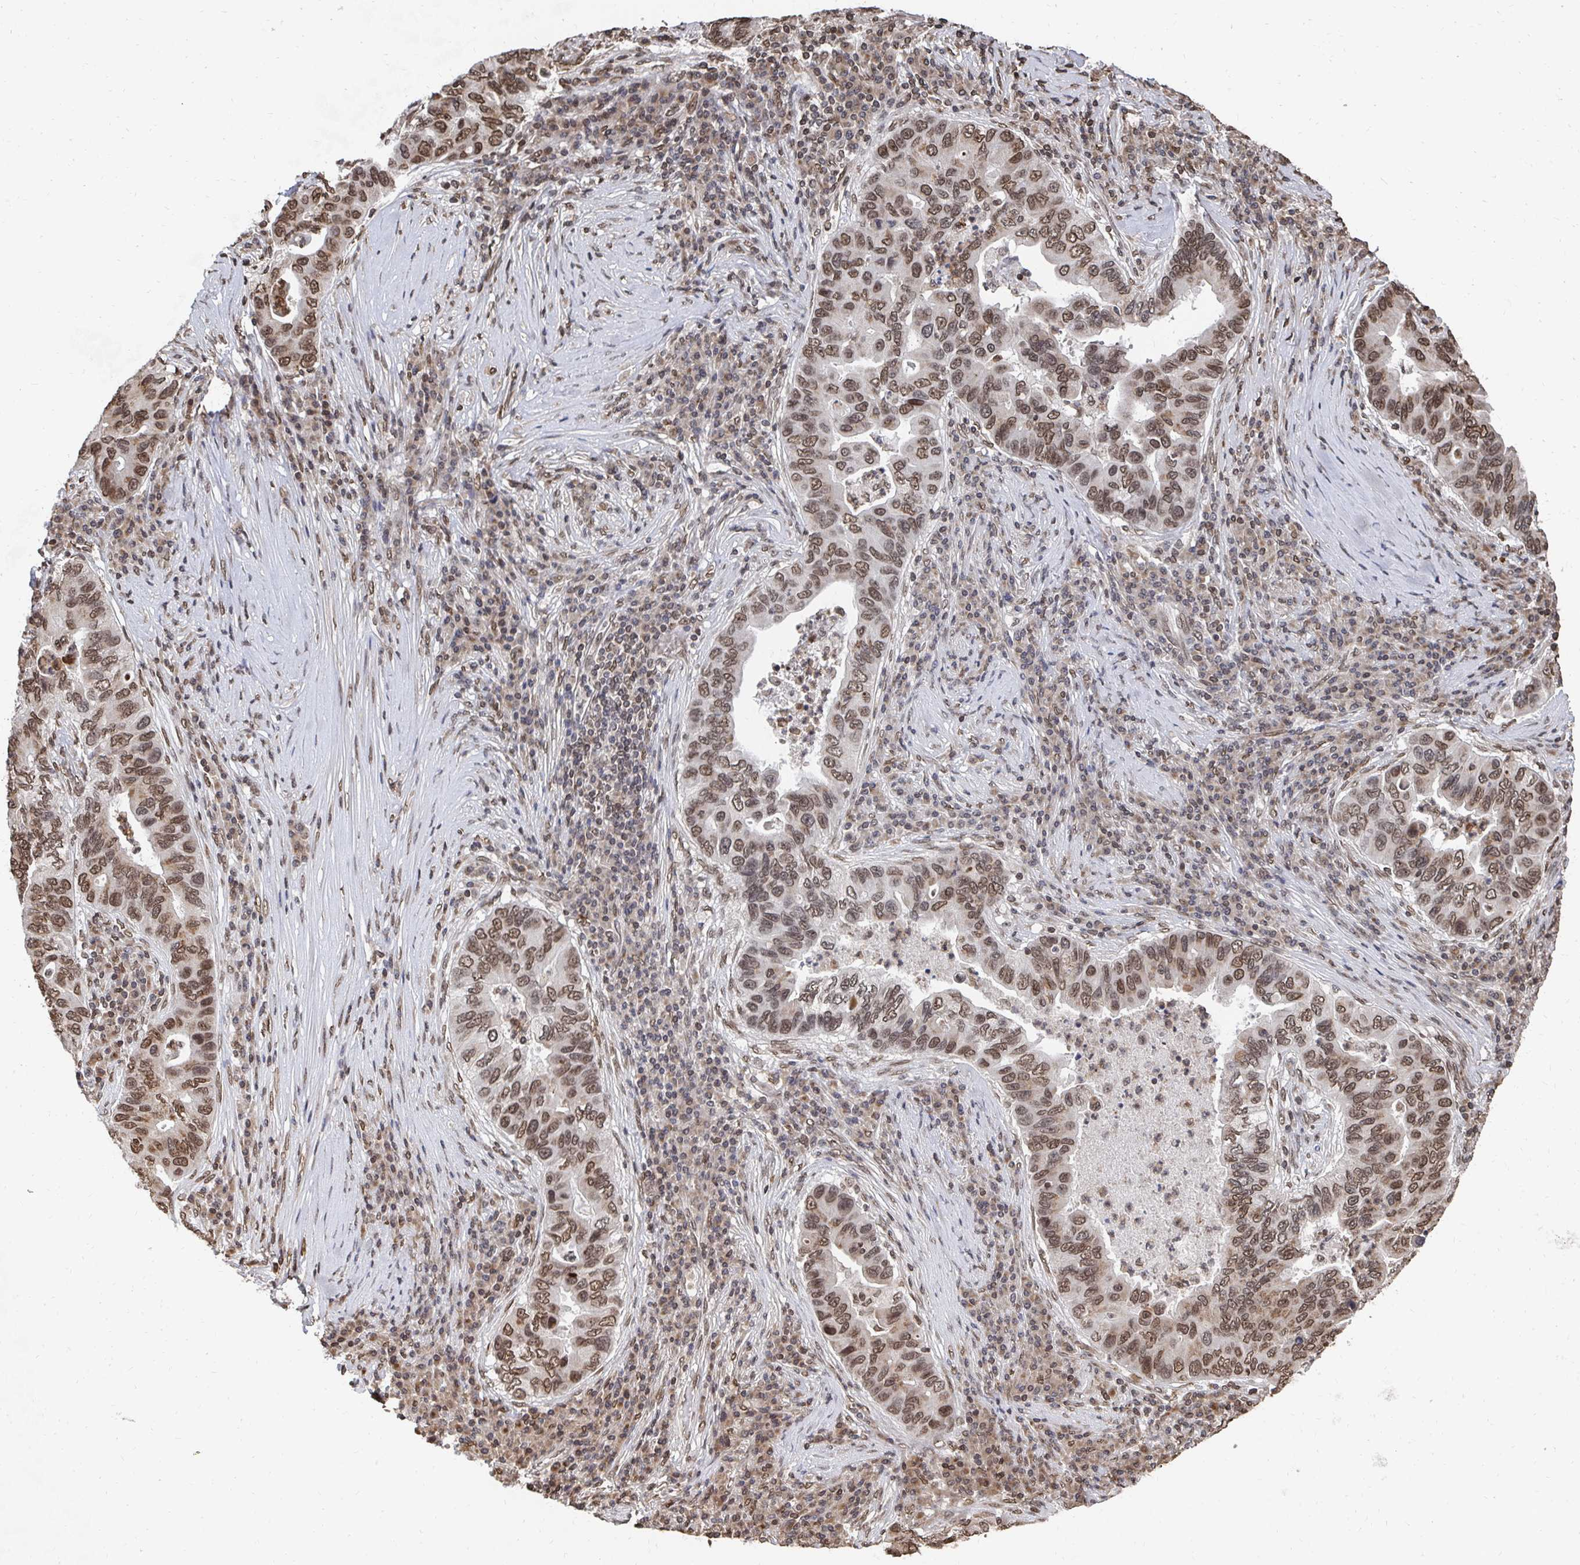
{"staining": {"intensity": "moderate", "quantity": "25%-75%", "location": "nuclear"}, "tissue": "lung cancer", "cell_type": "Tumor cells", "image_type": "cancer", "snomed": [{"axis": "morphology", "description": "Adenocarcinoma, NOS"}, {"axis": "morphology", "description": "Adenocarcinoma, metastatic, NOS"}, {"axis": "topography", "description": "Lymph node"}, {"axis": "topography", "description": "Lung"}], "caption": "Moderate nuclear protein expression is appreciated in about 25%-75% of tumor cells in lung cancer.", "gene": "GTF3C6", "patient": {"sex": "female", "age": 54}}